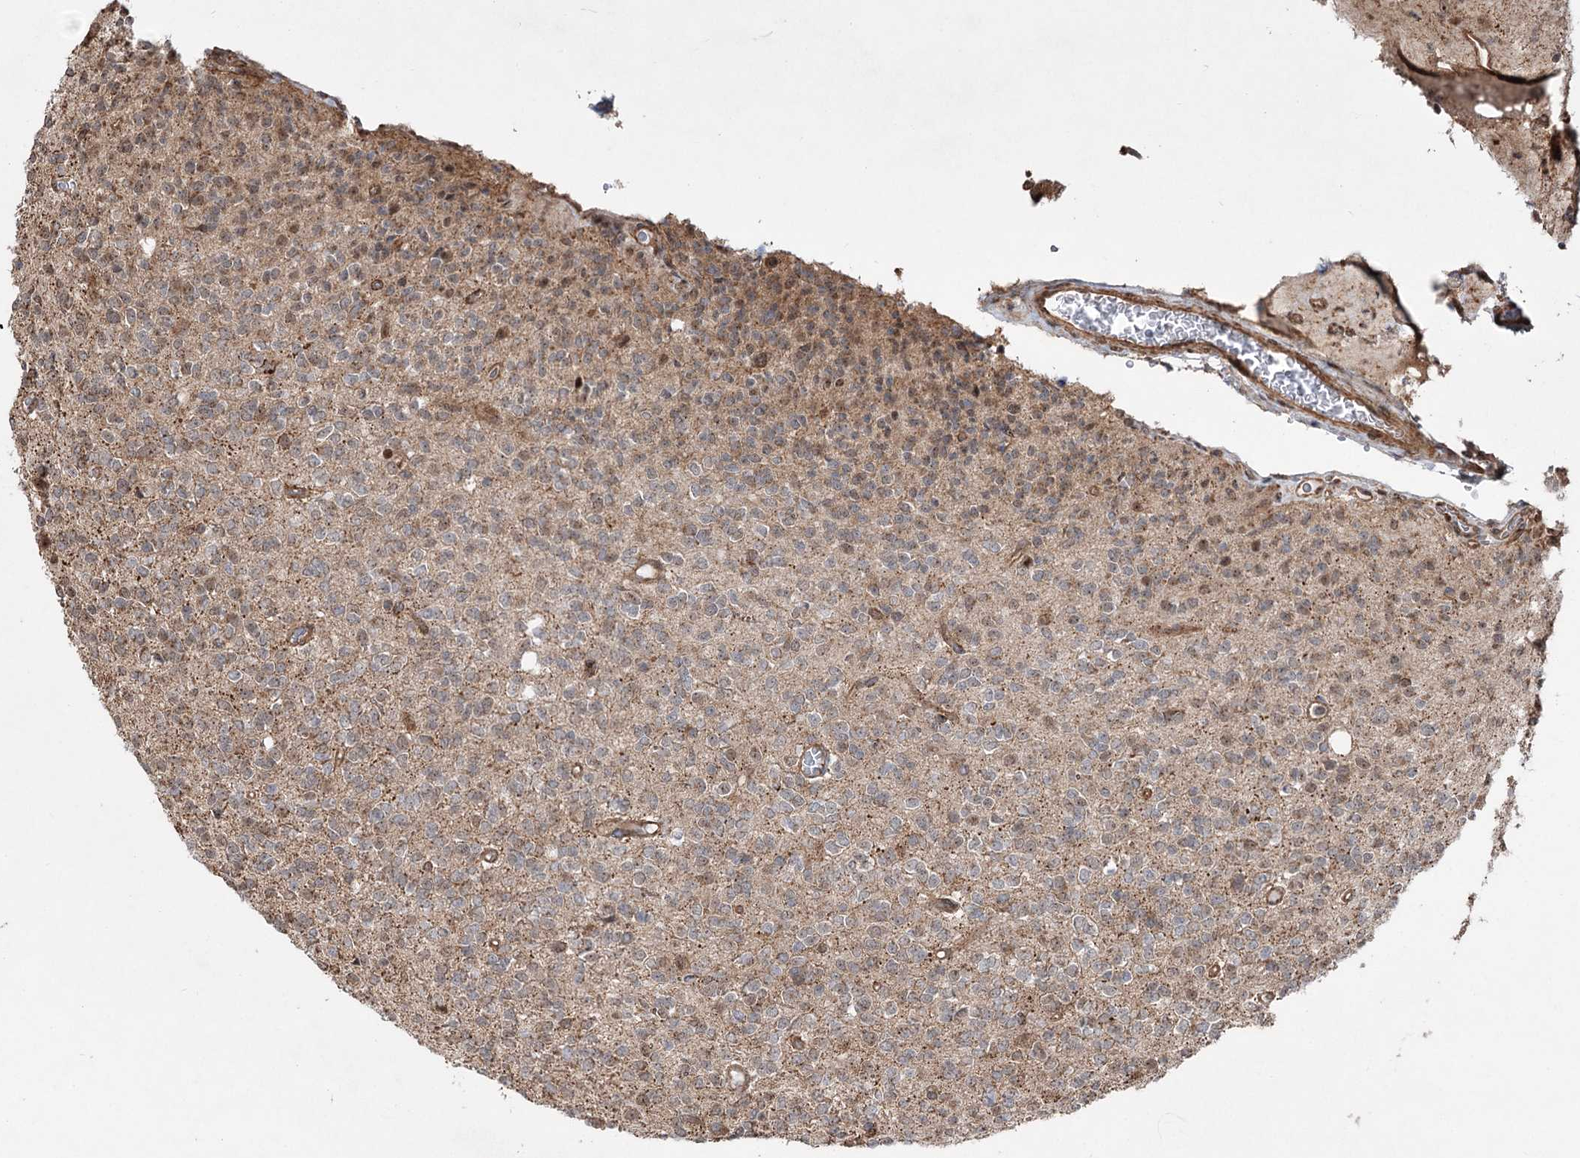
{"staining": {"intensity": "moderate", "quantity": "25%-75%", "location": "cytoplasmic/membranous"}, "tissue": "glioma", "cell_type": "Tumor cells", "image_type": "cancer", "snomed": [{"axis": "morphology", "description": "Glioma, malignant, High grade"}, {"axis": "topography", "description": "Brain"}], "caption": "Malignant glioma (high-grade) was stained to show a protein in brown. There is medium levels of moderate cytoplasmic/membranous expression in about 25%-75% of tumor cells.", "gene": "SERINC5", "patient": {"sex": "male", "age": 34}}